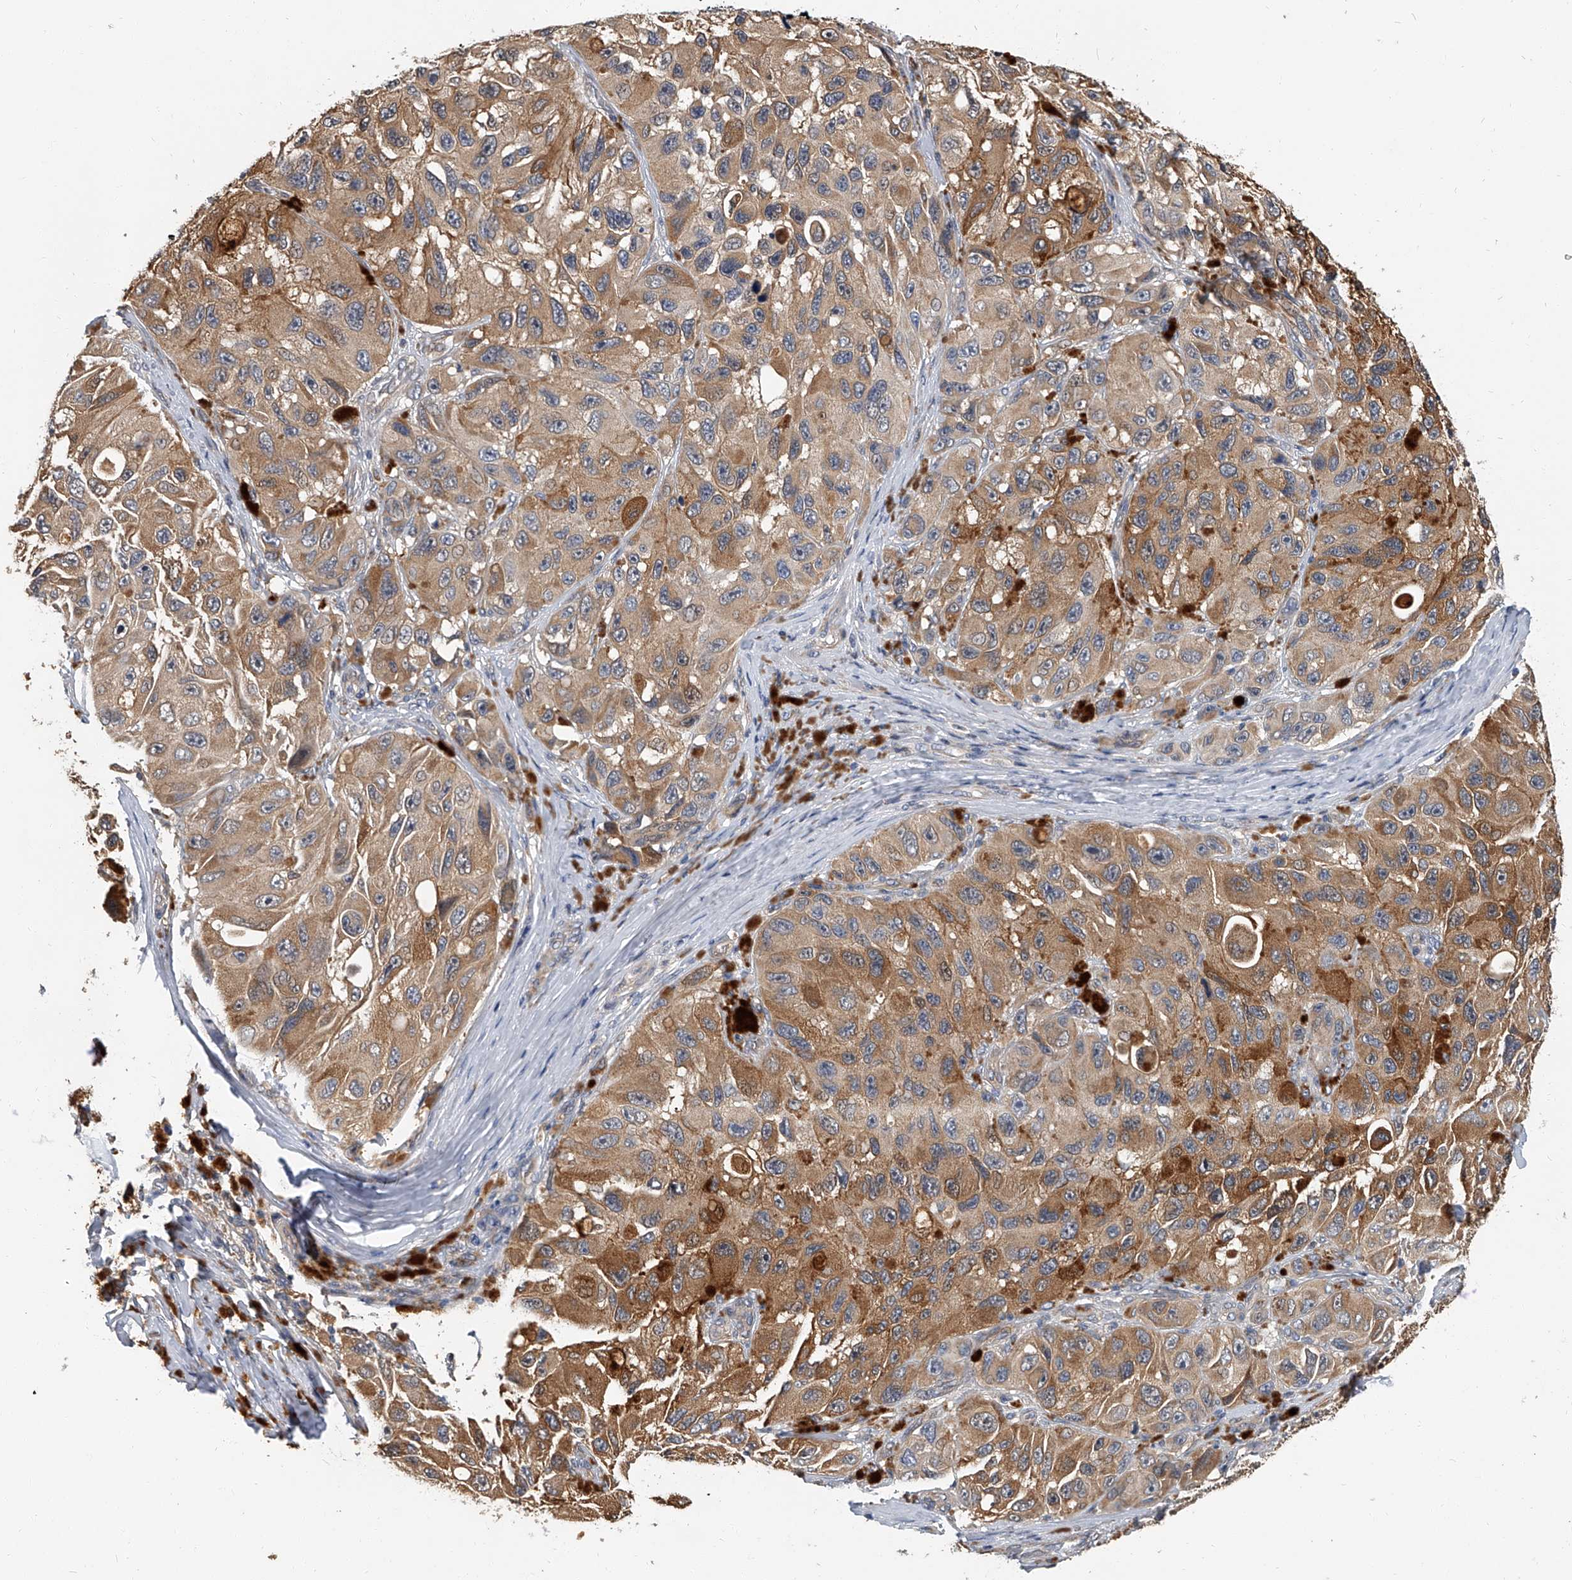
{"staining": {"intensity": "weak", "quantity": "25%-75%", "location": "cytoplasmic/membranous"}, "tissue": "melanoma", "cell_type": "Tumor cells", "image_type": "cancer", "snomed": [{"axis": "morphology", "description": "Malignant melanoma, NOS"}, {"axis": "topography", "description": "Skin"}], "caption": "This photomicrograph displays IHC staining of melanoma, with low weak cytoplasmic/membranous expression in about 25%-75% of tumor cells.", "gene": "CD200", "patient": {"sex": "female", "age": 73}}